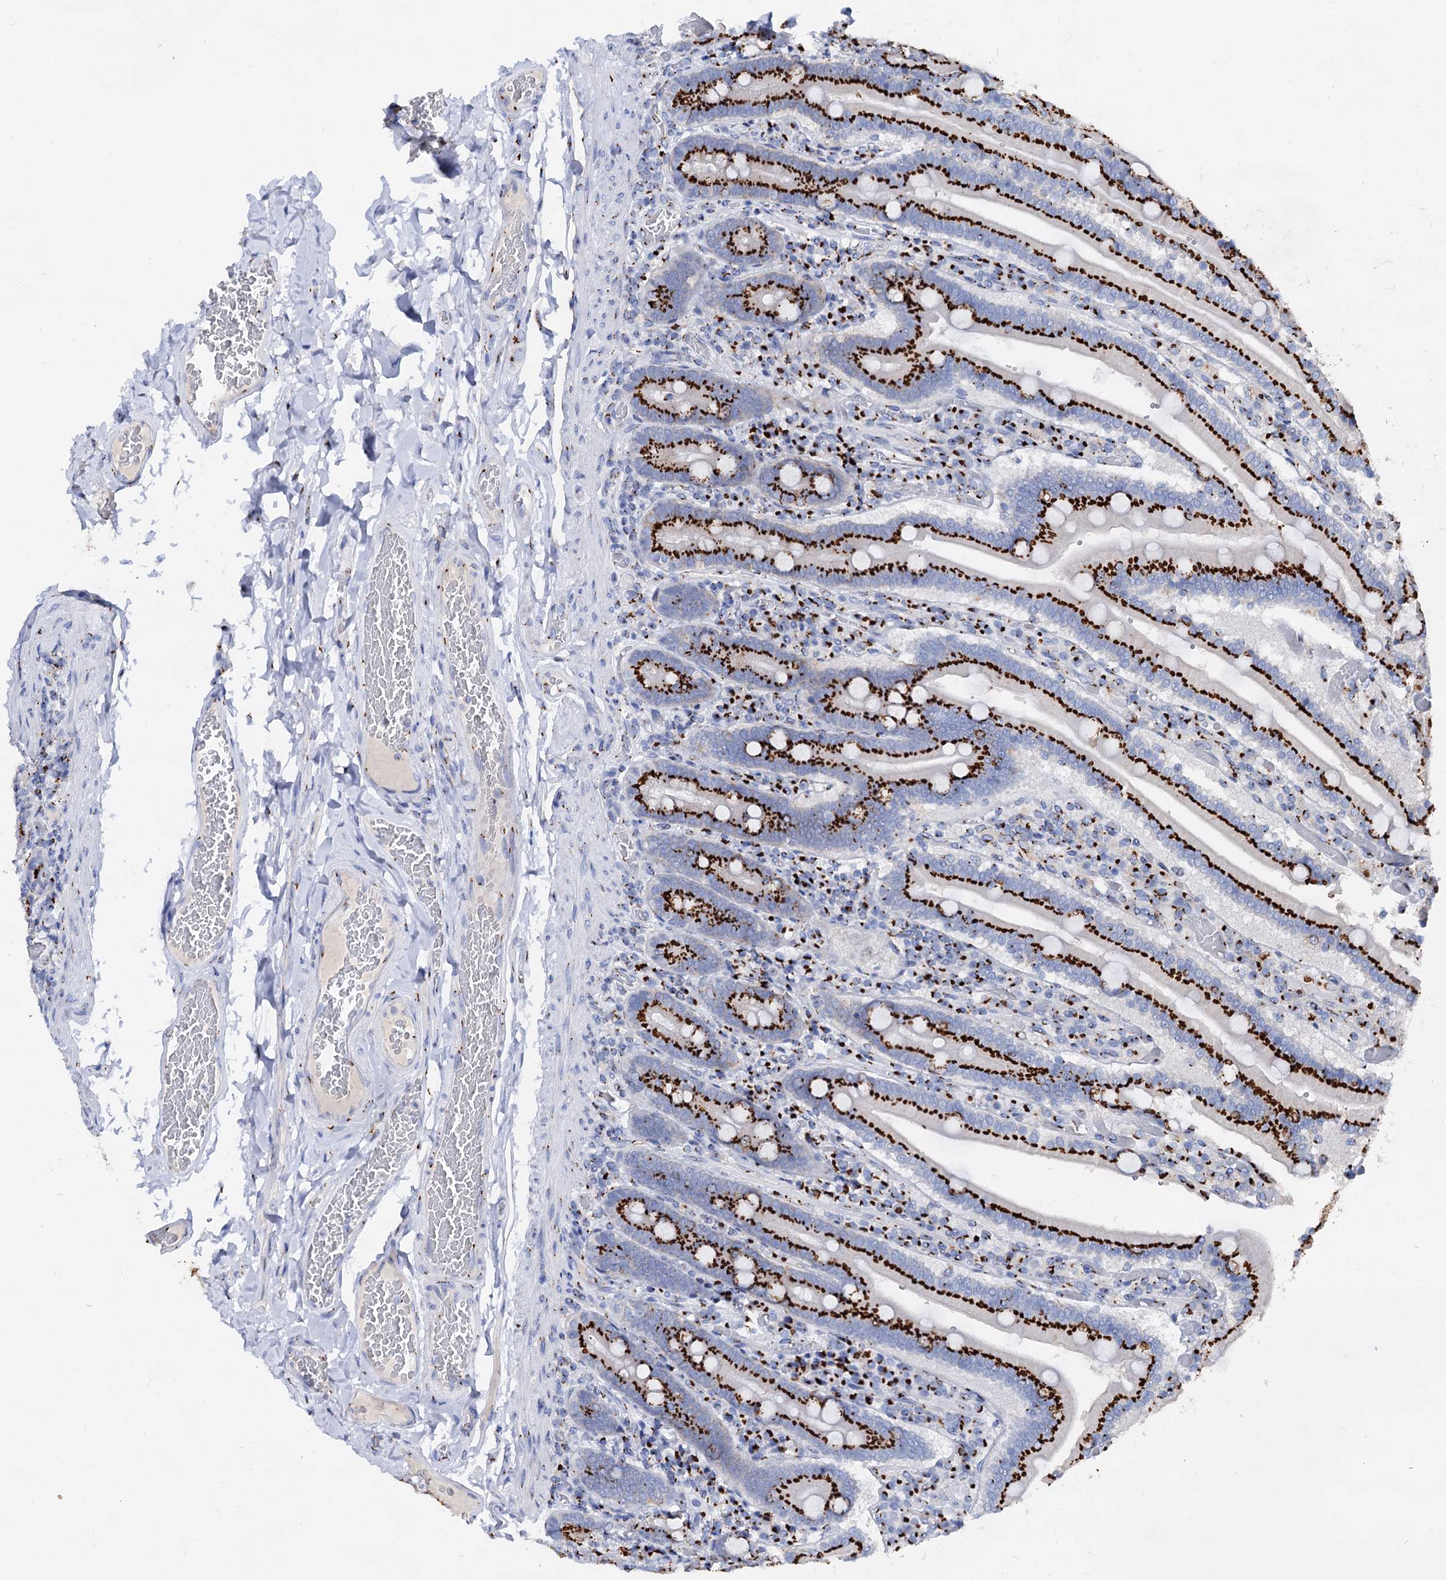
{"staining": {"intensity": "strong", "quantity": ">75%", "location": "cytoplasmic/membranous"}, "tissue": "duodenum", "cell_type": "Glandular cells", "image_type": "normal", "snomed": [{"axis": "morphology", "description": "Normal tissue, NOS"}, {"axis": "topography", "description": "Duodenum"}], "caption": "The micrograph shows a brown stain indicating the presence of a protein in the cytoplasmic/membranous of glandular cells in duodenum. Using DAB (3,3'-diaminobenzidine) (brown) and hematoxylin (blue) stains, captured at high magnification using brightfield microscopy.", "gene": "TM9SF3", "patient": {"sex": "female", "age": 62}}